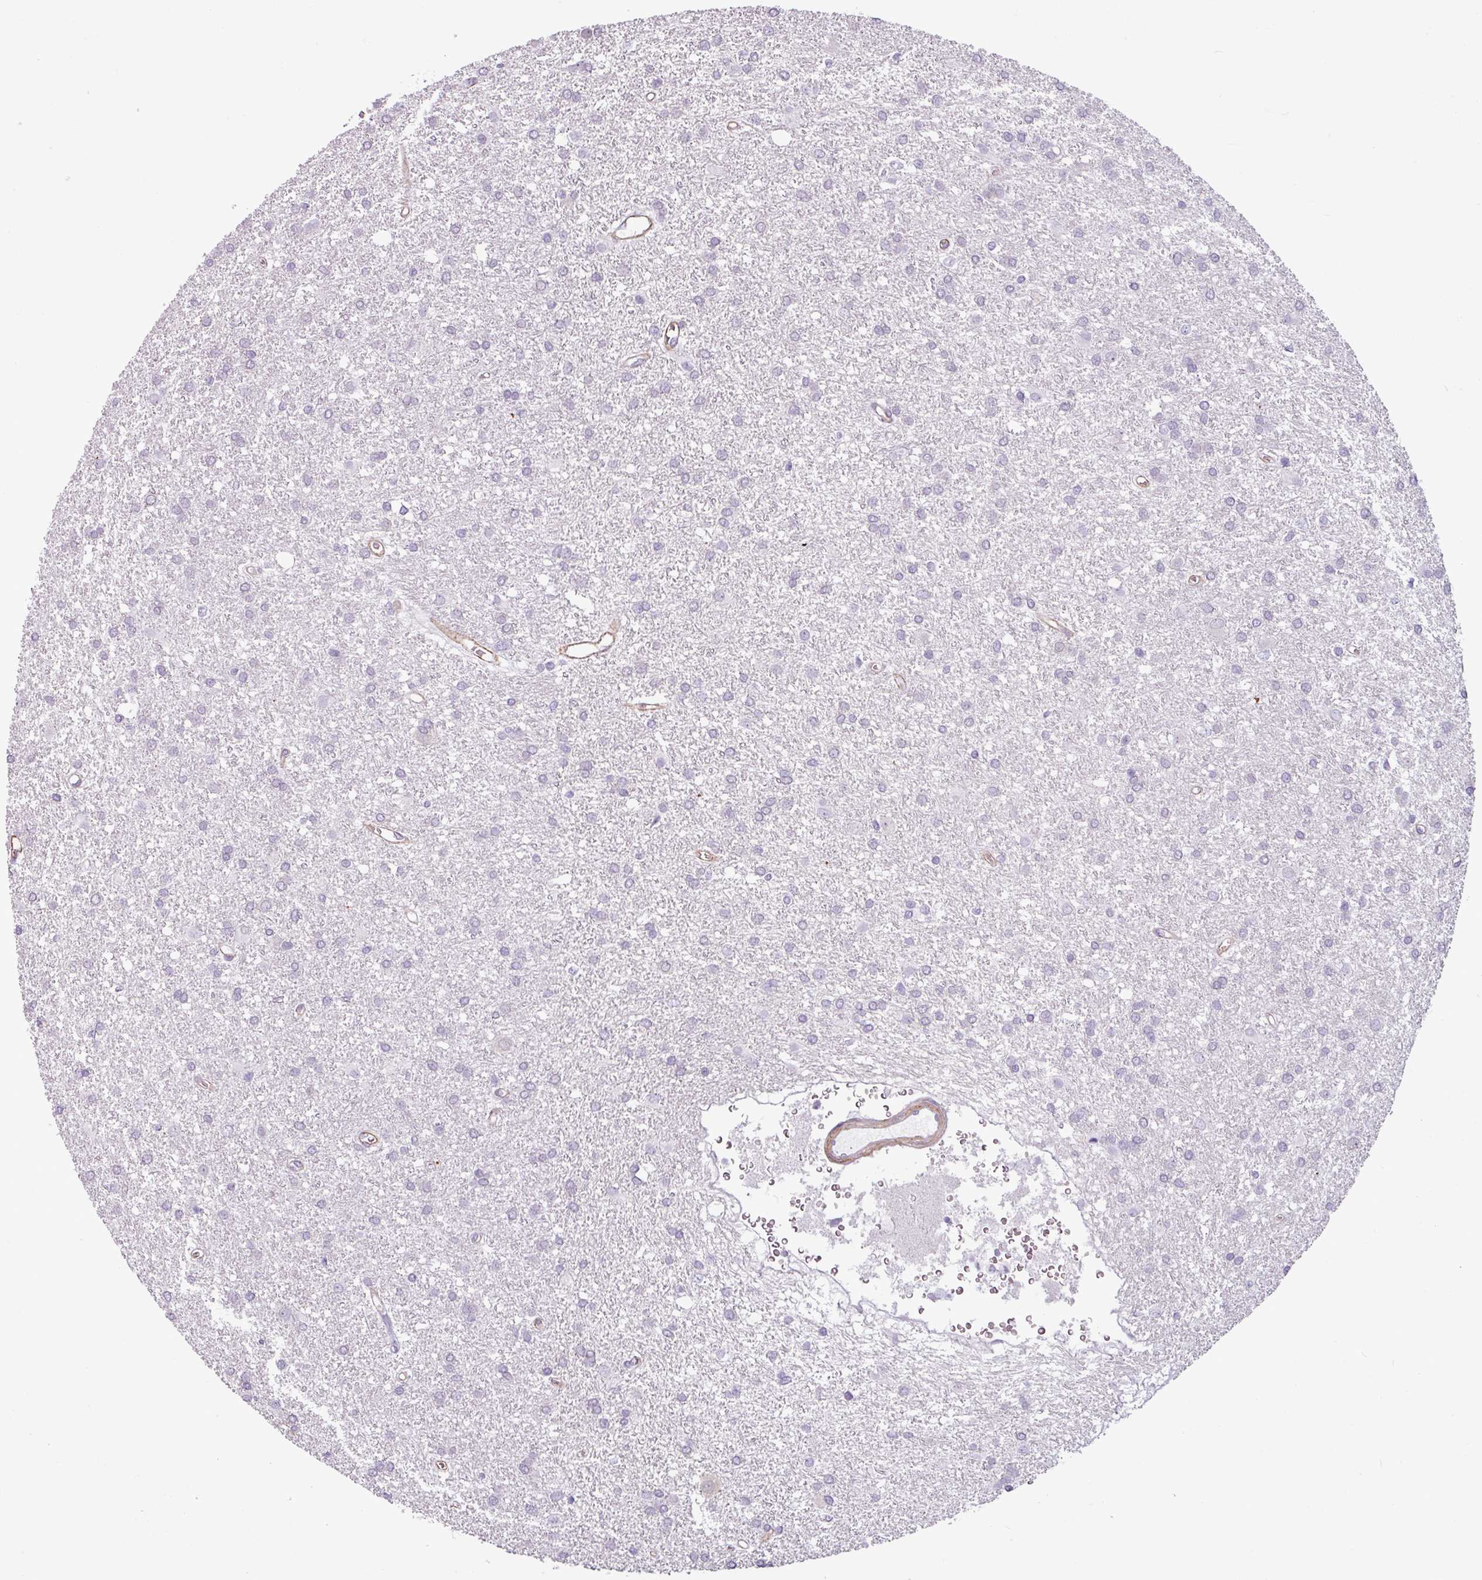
{"staining": {"intensity": "negative", "quantity": "none", "location": "none"}, "tissue": "glioma", "cell_type": "Tumor cells", "image_type": "cancer", "snomed": [{"axis": "morphology", "description": "Glioma, malignant, High grade"}, {"axis": "topography", "description": "Brain"}], "caption": "High magnification brightfield microscopy of malignant high-grade glioma stained with DAB (brown) and counterstained with hematoxylin (blue): tumor cells show no significant expression.", "gene": "ATP10A", "patient": {"sex": "female", "age": 50}}